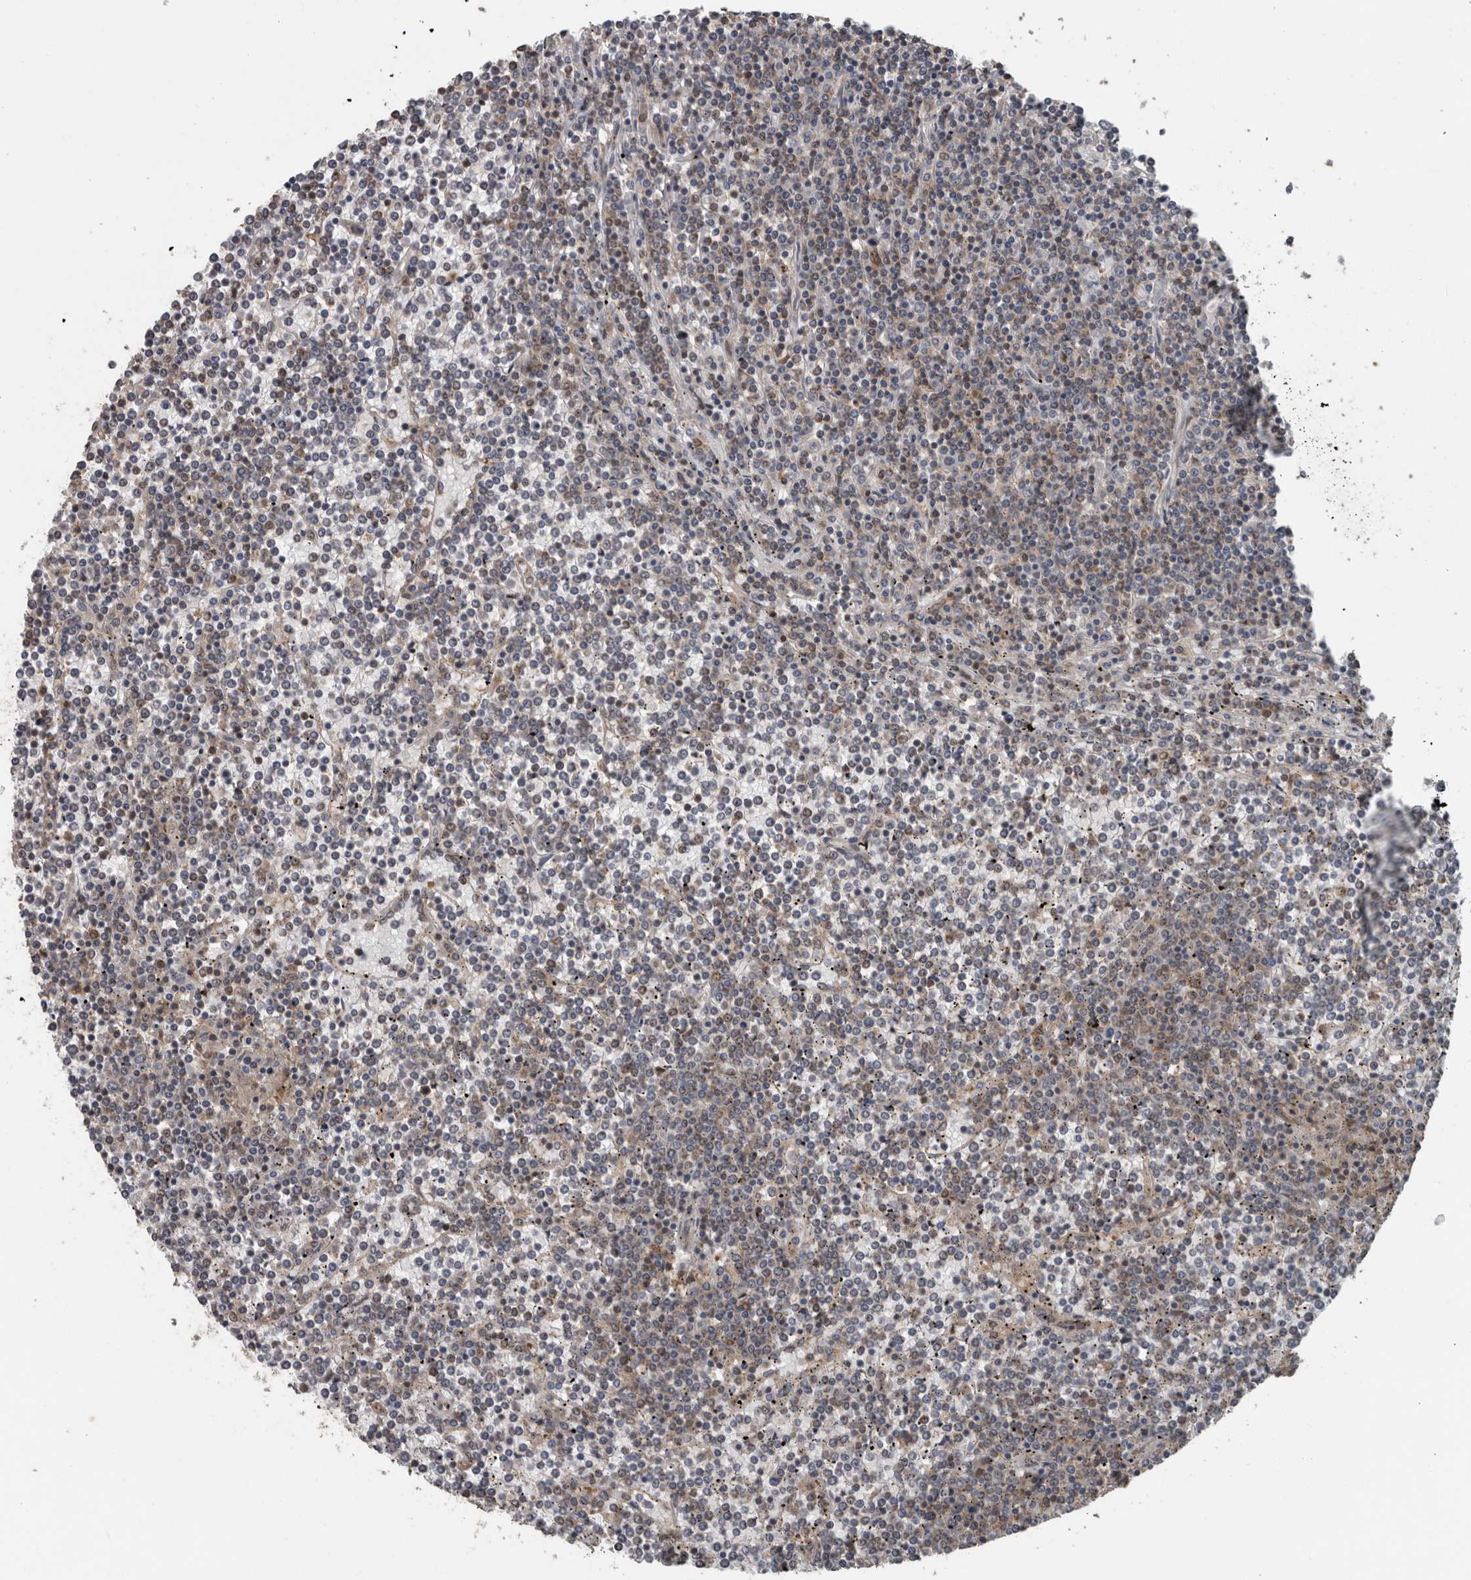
{"staining": {"intensity": "weak", "quantity": "25%-75%", "location": "cytoplasmic/membranous"}, "tissue": "lymphoma", "cell_type": "Tumor cells", "image_type": "cancer", "snomed": [{"axis": "morphology", "description": "Malignant lymphoma, non-Hodgkin's type, Low grade"}, {"axis": "topography", "description": "Spleen"}], "caption": "This is an image of immunohistochemistry (IHC) staining of low-grade malignant lymphoma, non-Hodgkin's type, which shows weak staining in the cytoplasmic/membranous of tumor cells.", "gene": "RIOK3", "patient": {"sex": "female", "age": 19}}